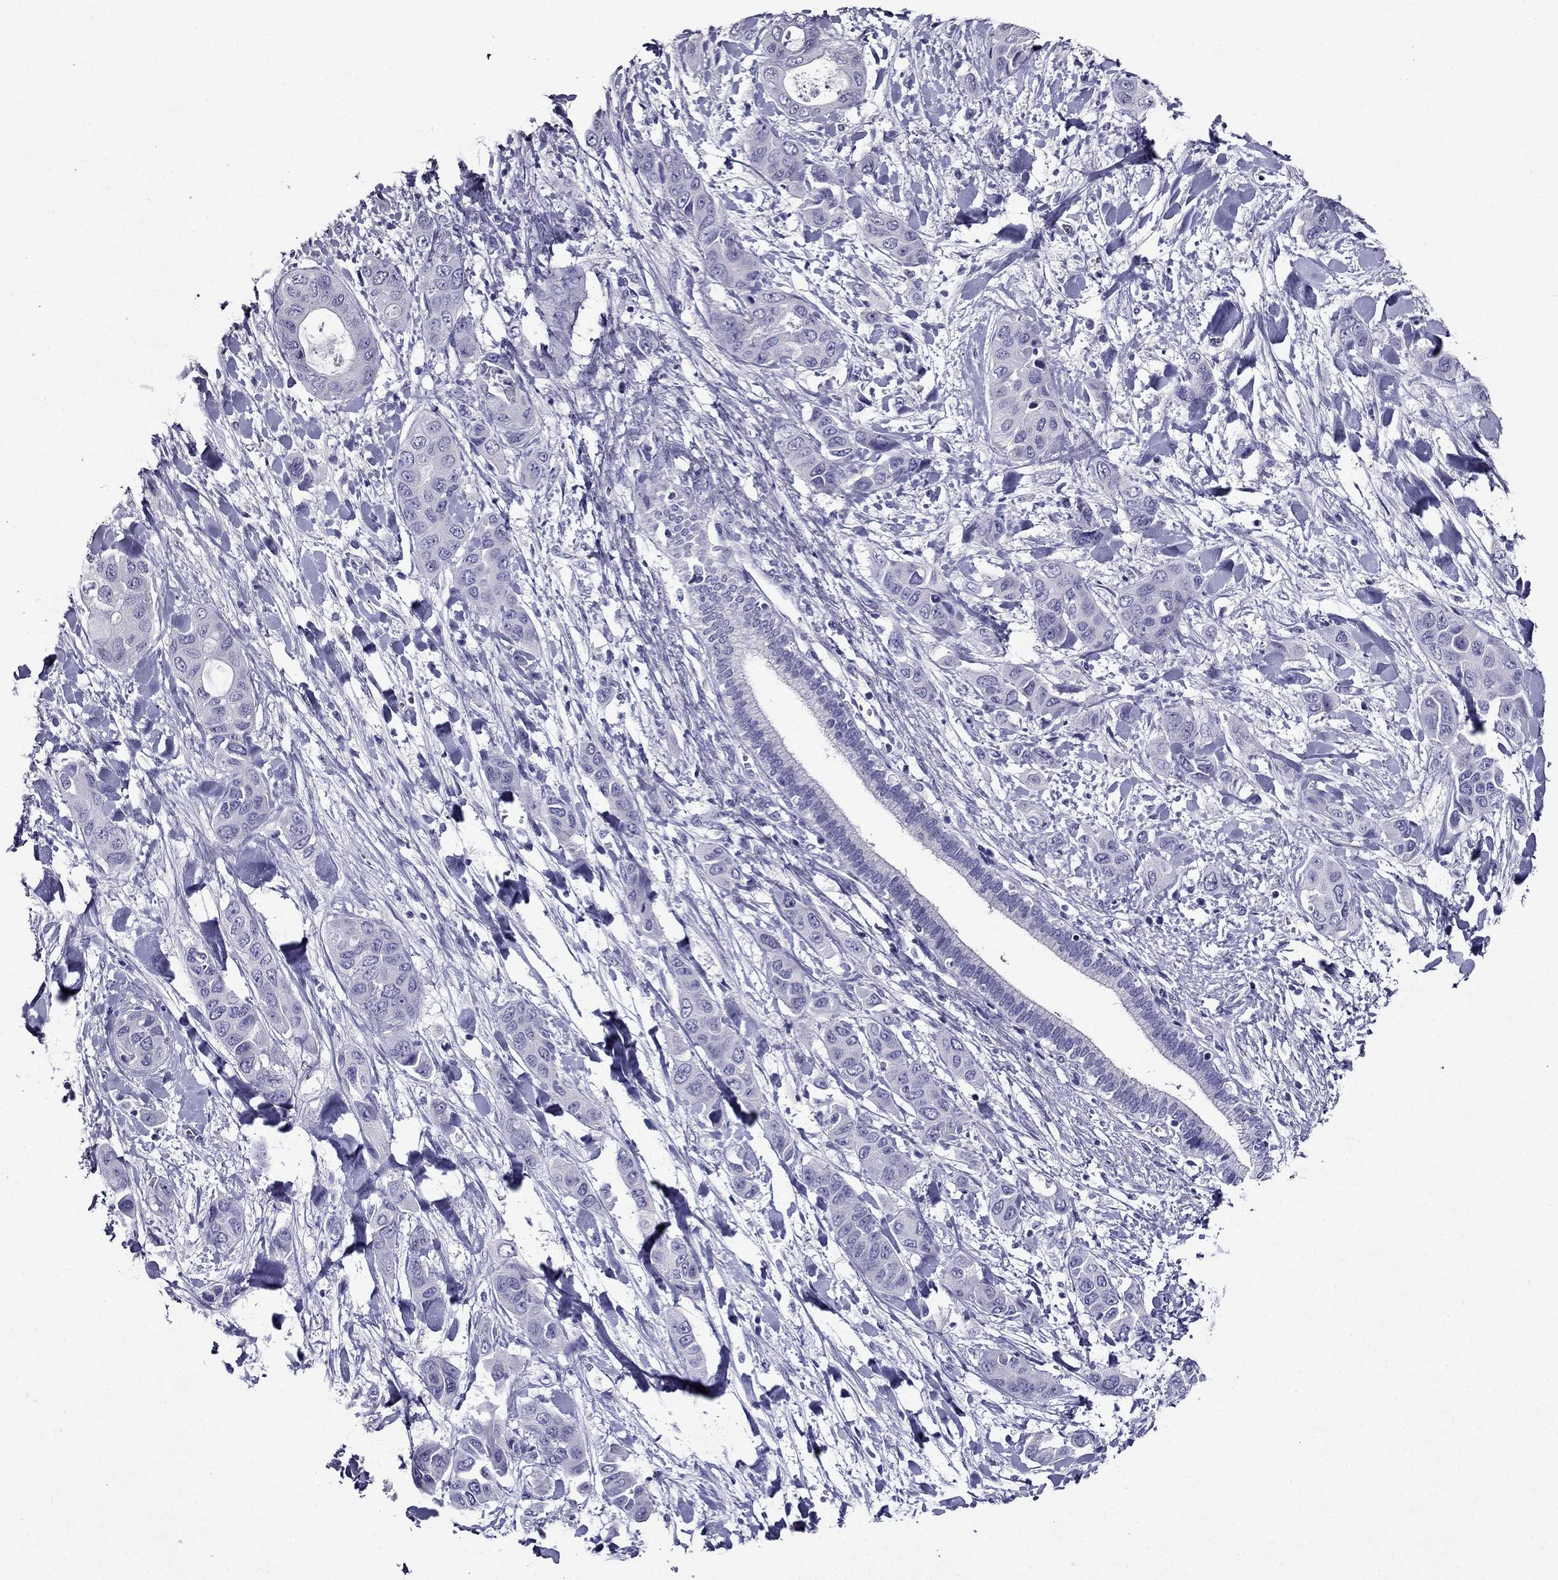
{"staining": {"intensity": "negative", "quantity": "none", "location": "none"}, "tissue": "liver cancer", "cell_type": "Tumor cells", "image_type": "cancer", "snomed": [{"axis": "morphology", "description": "Cholangiocarcinoma"}, {"axis": "topography", "description": "Liver"}], "caption": "Liver cancer was stained to show a protein in brown. There is no significant expression in tumor cells.", "gene": "ZNF541", "patient": {"sex": "female", "age": 52}}